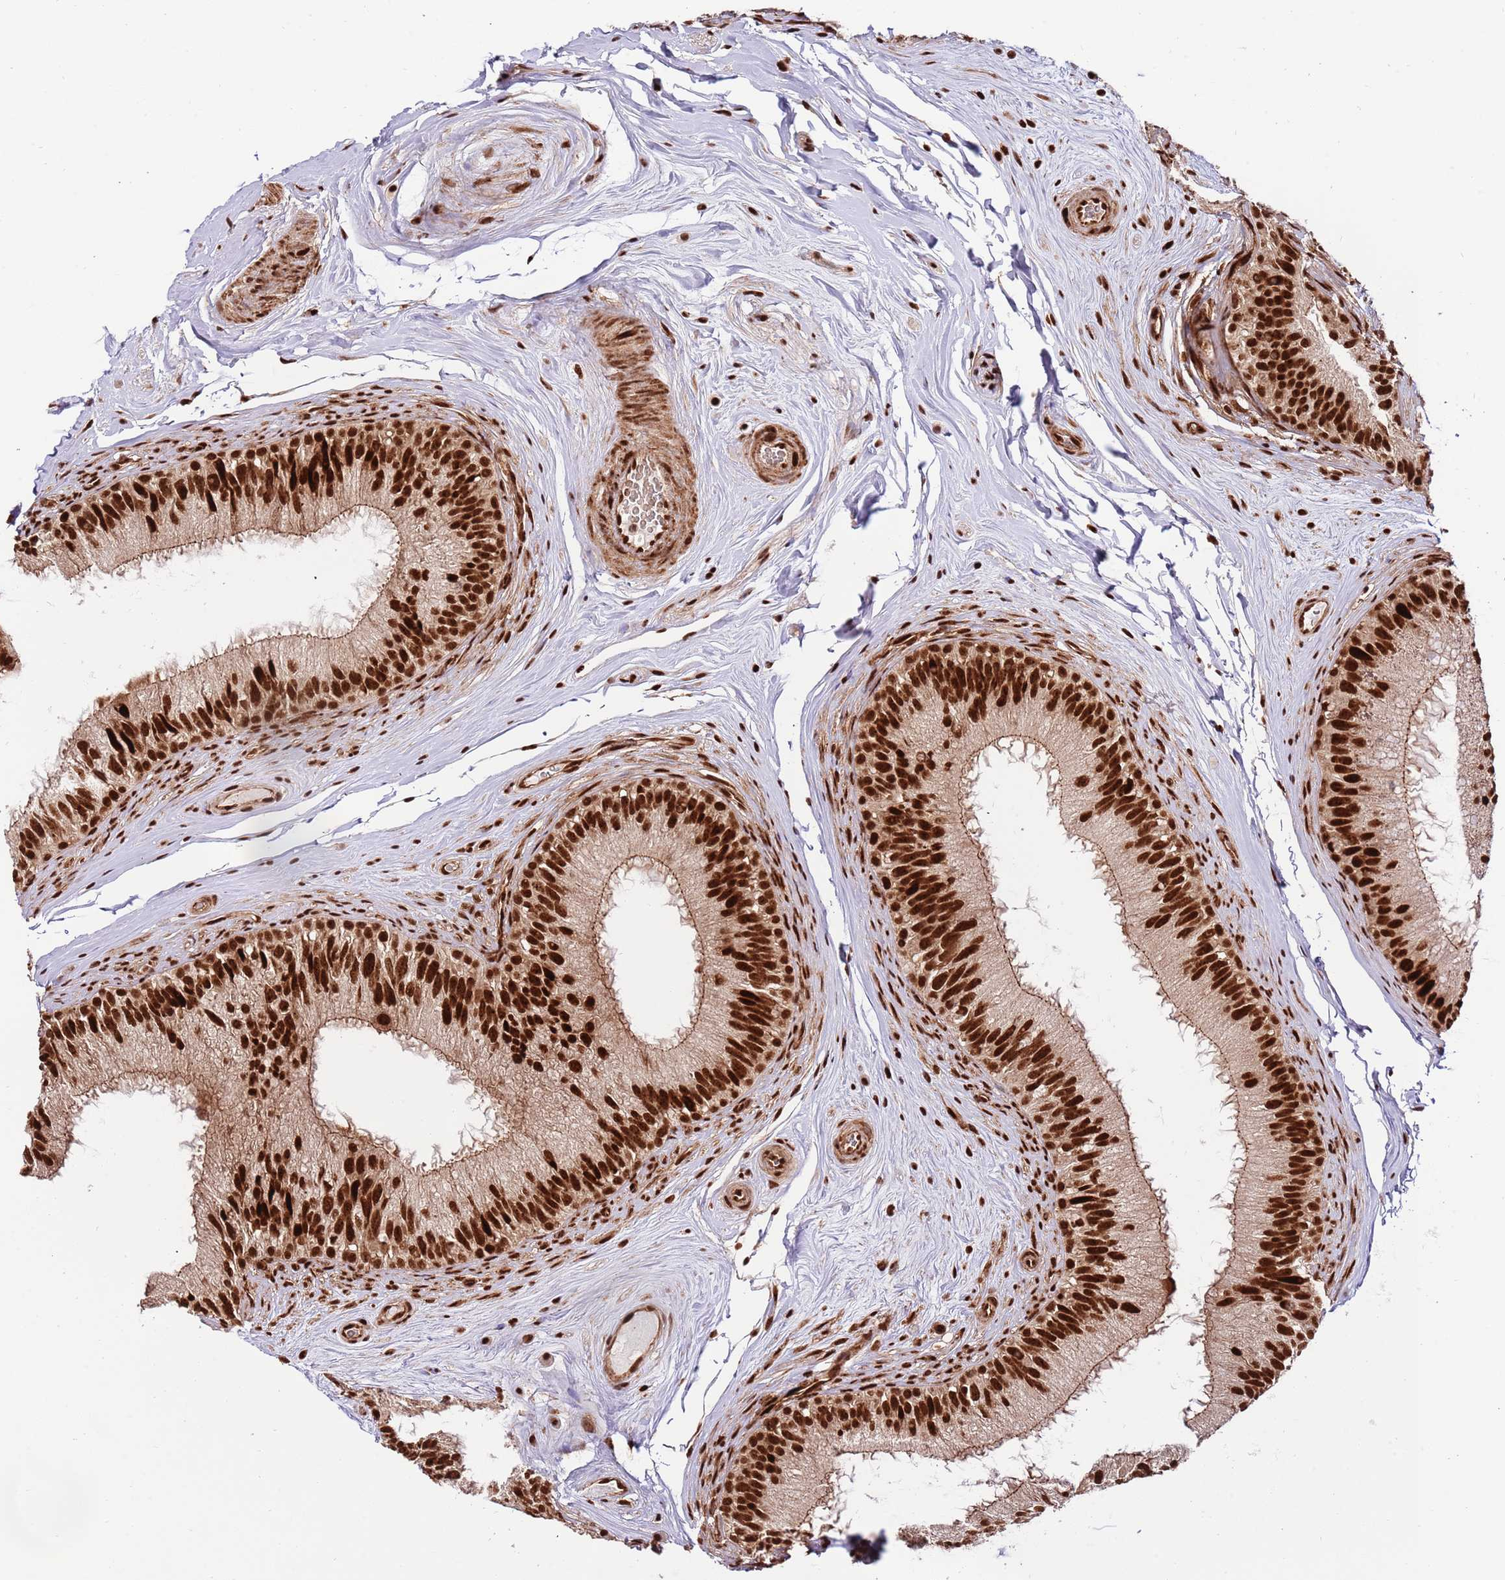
{"staining": {"intensity": "strong", "quantity": ">75%", "location": "cytoplasmic/membranous,nuclear"}, "tissue": "epididymis", "cell_type": "Glandular cells", "image_type": "normal", "snomed": [{"axis": "morphology", "description": "Normal tissue, NOS"}, {"axis": "topography", "description": "Epididymis"}], "caption": "Immunohistochemical staining of unremarkable human epididymis demonstrates high levels of strong cytoplasmic/membranous,nuclear positivity in approximately >75% of glandular cells.", "gene": "RIF1", "patient": {"sex": "male", "age": 34}}